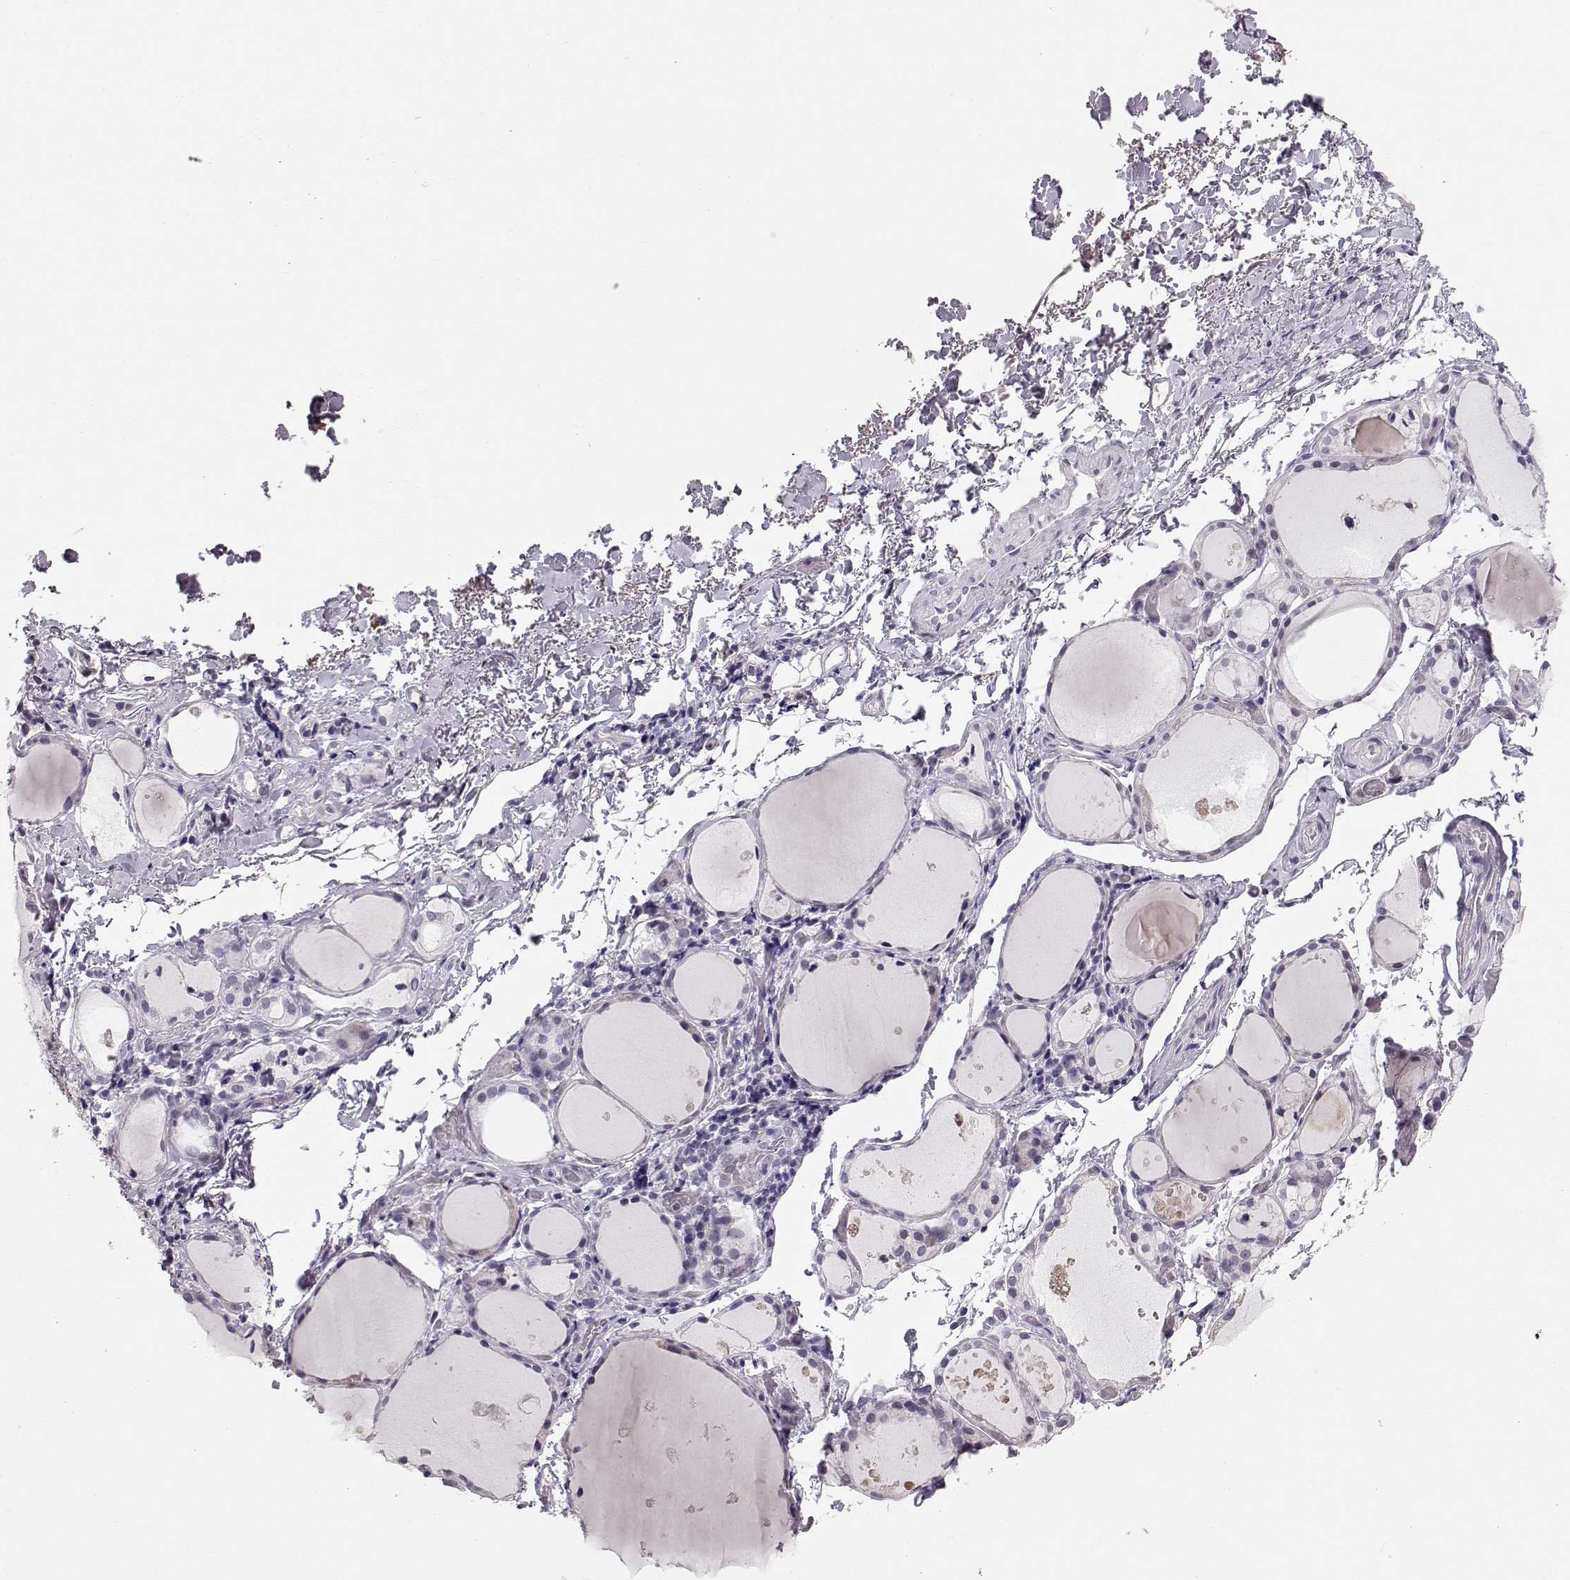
{"staining": {"intensity": "negative", "quantity": "none", "location": "none"}, "tissue": "thyroid gland", "cell_type": "Glandular cells", "image_type": "normal", "snomed": [{"axis": "morphology", "description": "Normal tissue, NOS"}, {"axis": "topography", "description": "Thyroid gland"}], "caption": "Normal thyroid gland was stained to show a protein in brown. There is no significant expression in glandular cells. (DAB (3,3'-diaminobenzidine) immunohistochemistry (IHC), high magnification).", "gene": "POU1F1", "patient": {"sex": "male", "age": 68}}